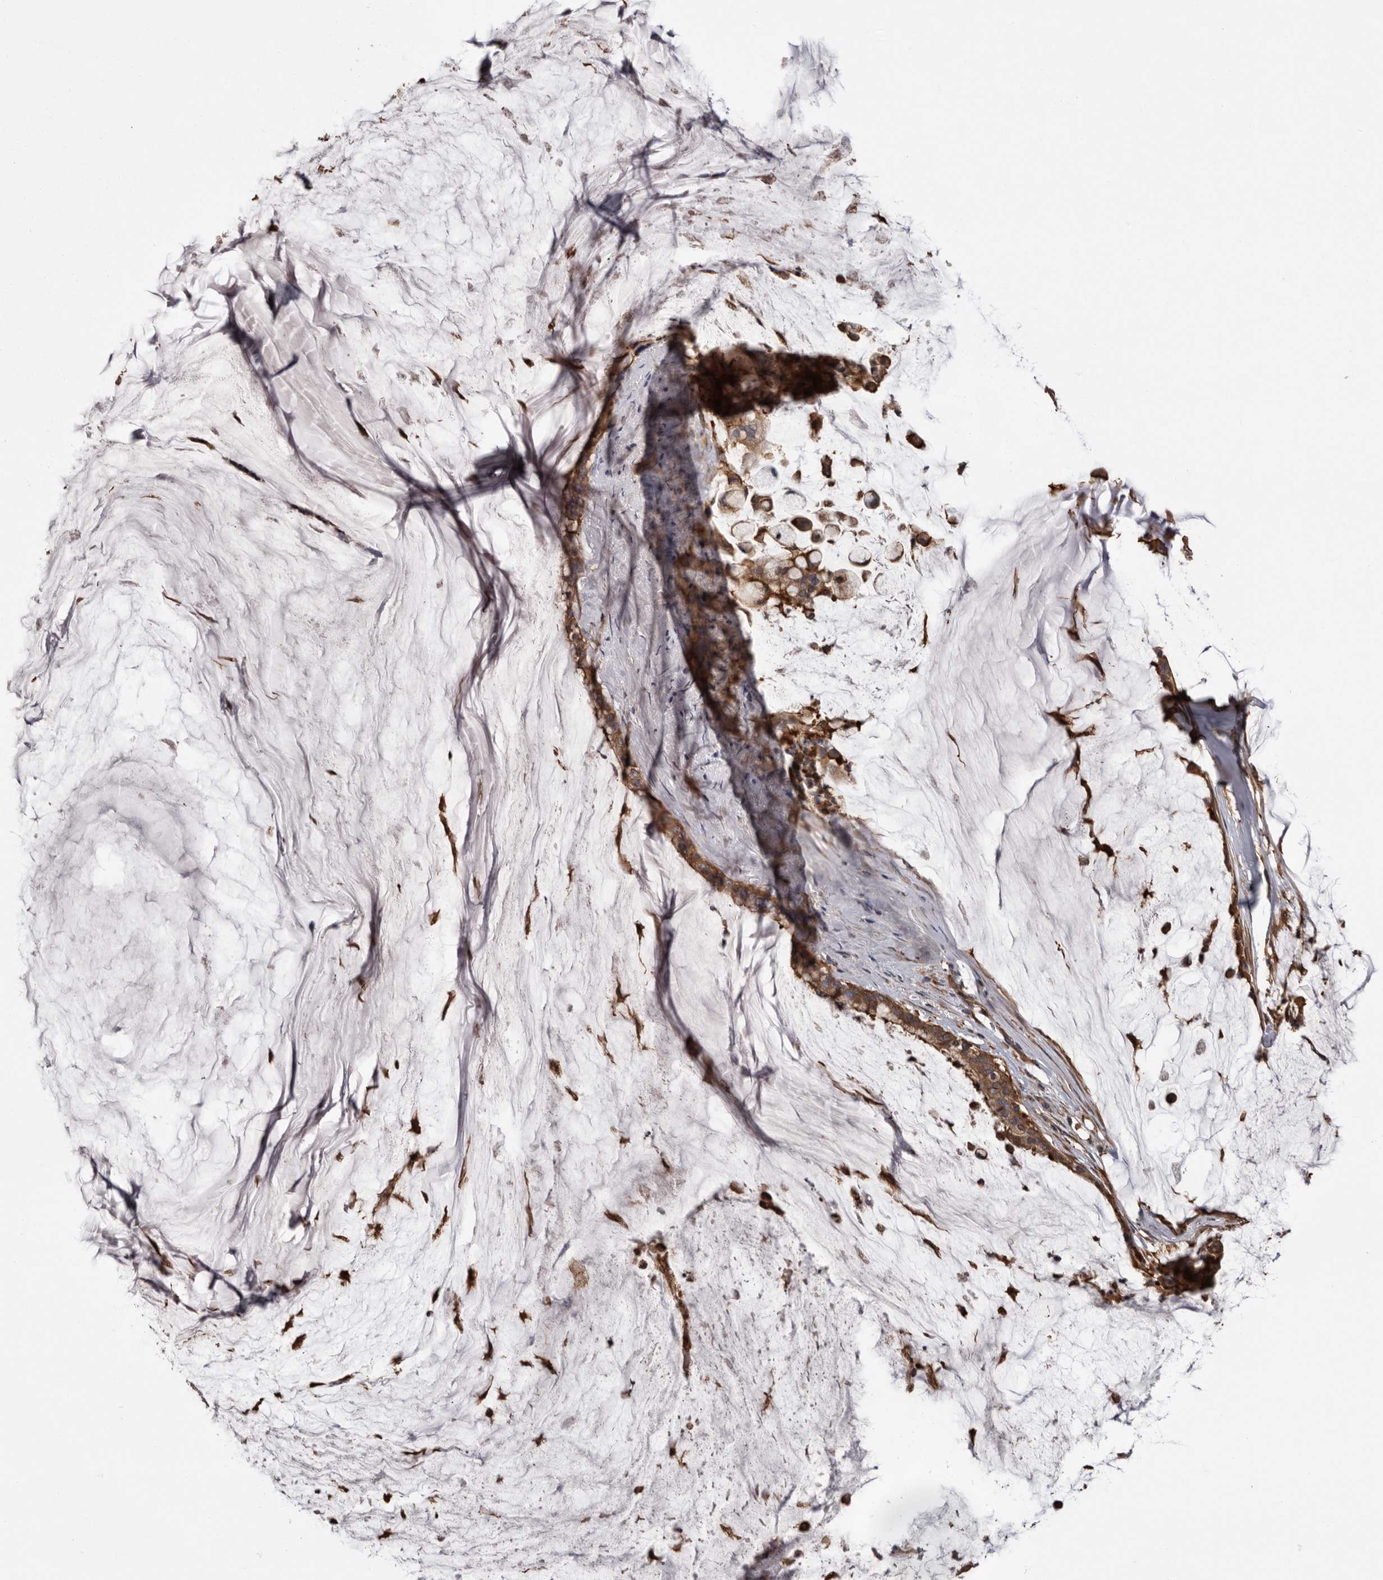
{"staining": {"intensity": "moderate", "quantity": ">75%", "location": "cytoplasmic/membranous"}, "tissue": "pancreatic cancer", "cell_type": "Tumor cells", "image_type": "cancer", "snomed": [{"axis": "morphology", "description": "Adenocarcinoma, NOS"}, {"axis": "topography", "description": "Pancreas"}], "caption": "Moderate cytoplasmic/membranous protein staining is appreciated in approximately >75% of tumor cells in adenocarcinoma (pancreatic). The protein of interest is shown in brown color, while the nuclei are stained blue.", "gene": "DARS1", "patient": {"sex": "male", "age": 41}}